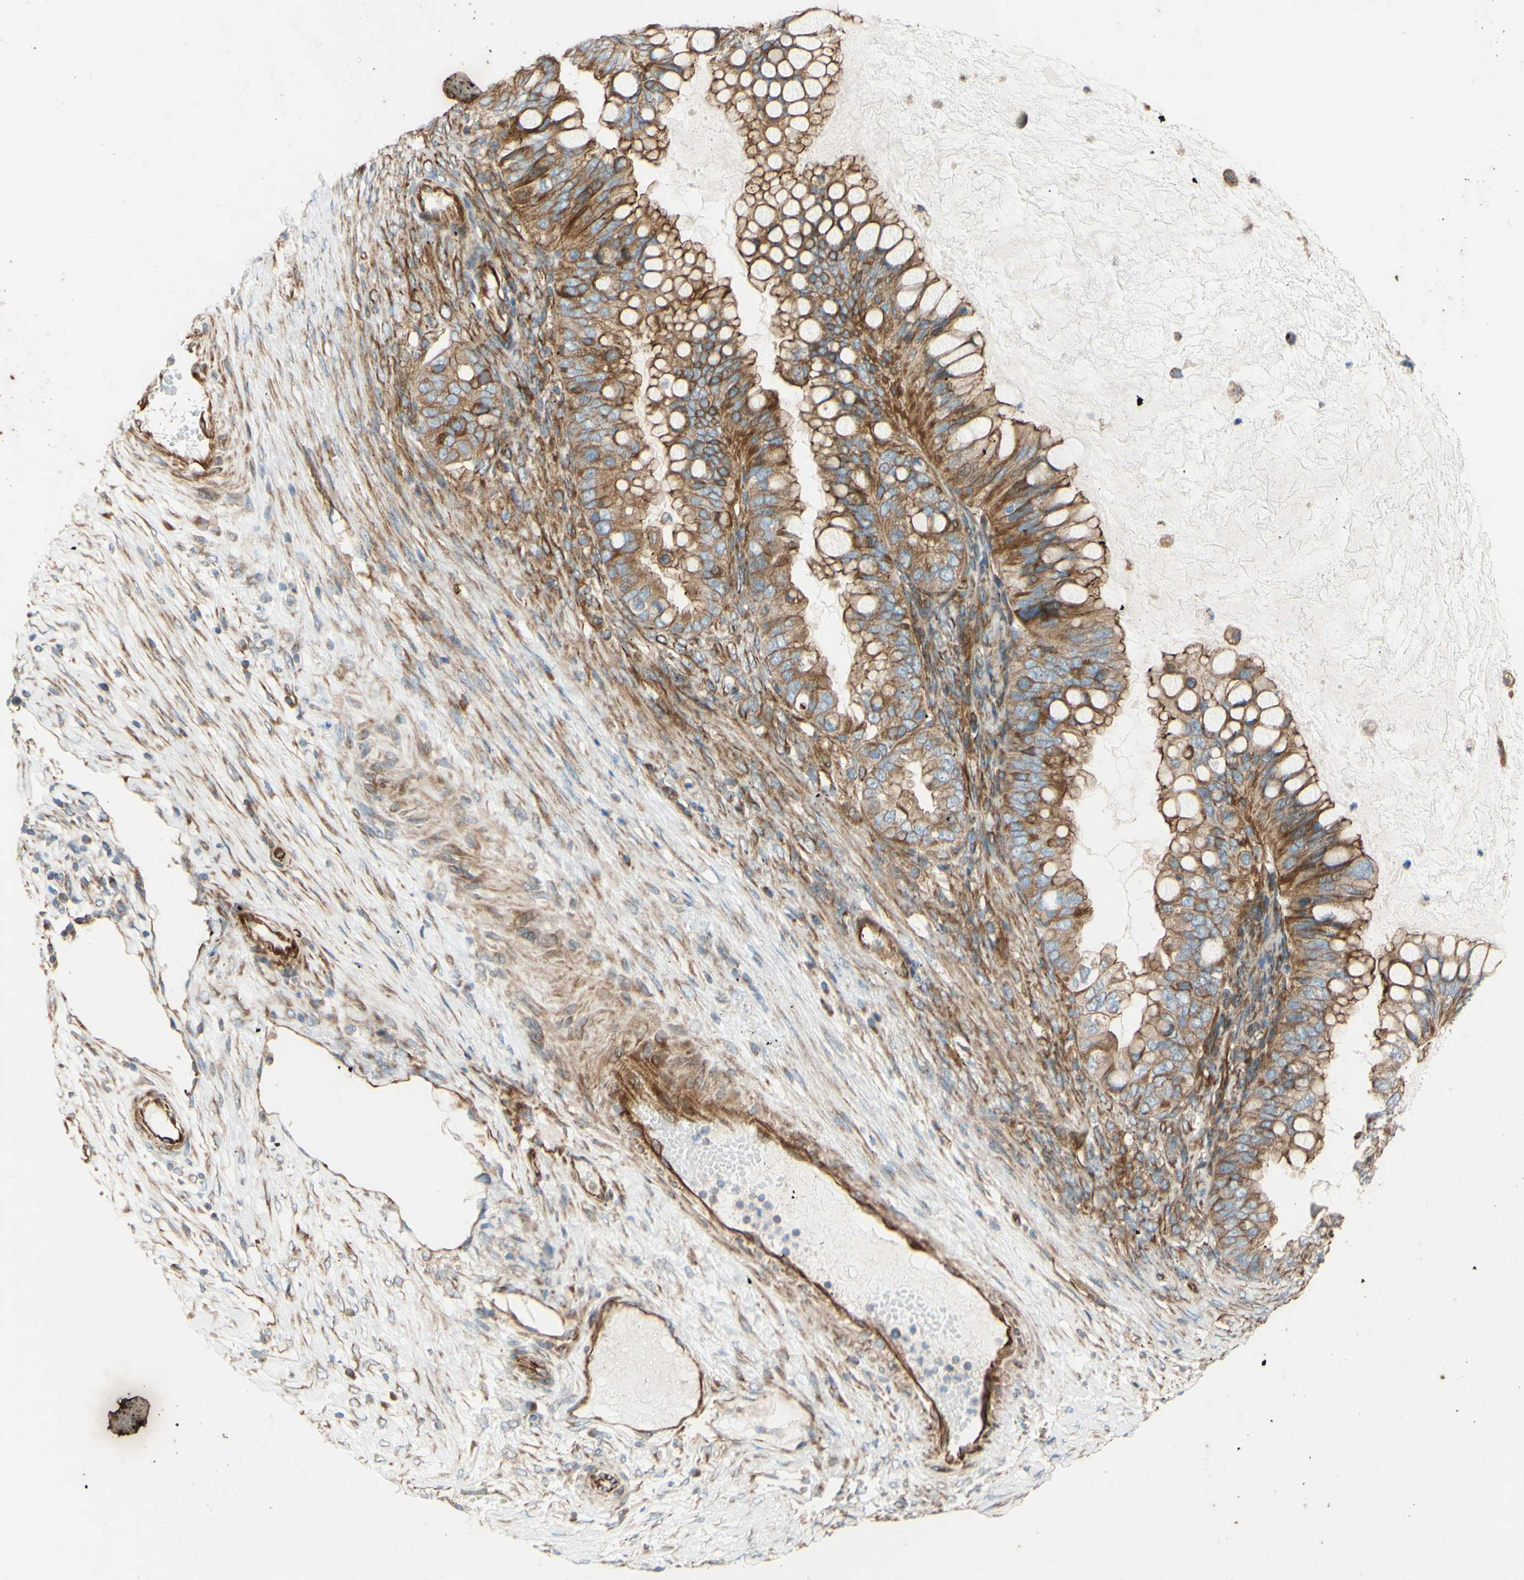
{"staining": {"intensity": "moderate", "quantity": ">75%", "location": "cytoplasmic/membranous"}, "tissue": "ovarian cancer", "cell_type": "Tumor cells", "image_type": "cancer", "snomed": [{"axis": "morphology", "description": "Cystadenocarcinoma, mucinous, NOS"}, {"axis": "topography", "description": "Ovary"}], "caption": "Immunohistochemical staining of human ovarian mucinous cystadenocarcinoma displays moderate cytoplasmic/membranous protein positivity in about >75% of tumor cells. Using DAB (3,3'-diaminobenzidine) (brown) and hematoxylin (blue) stains, captured at high magnification using brightfield microscopy.", "gene": "C1orf43", "patient": {"sex": "female", "age": 80}}